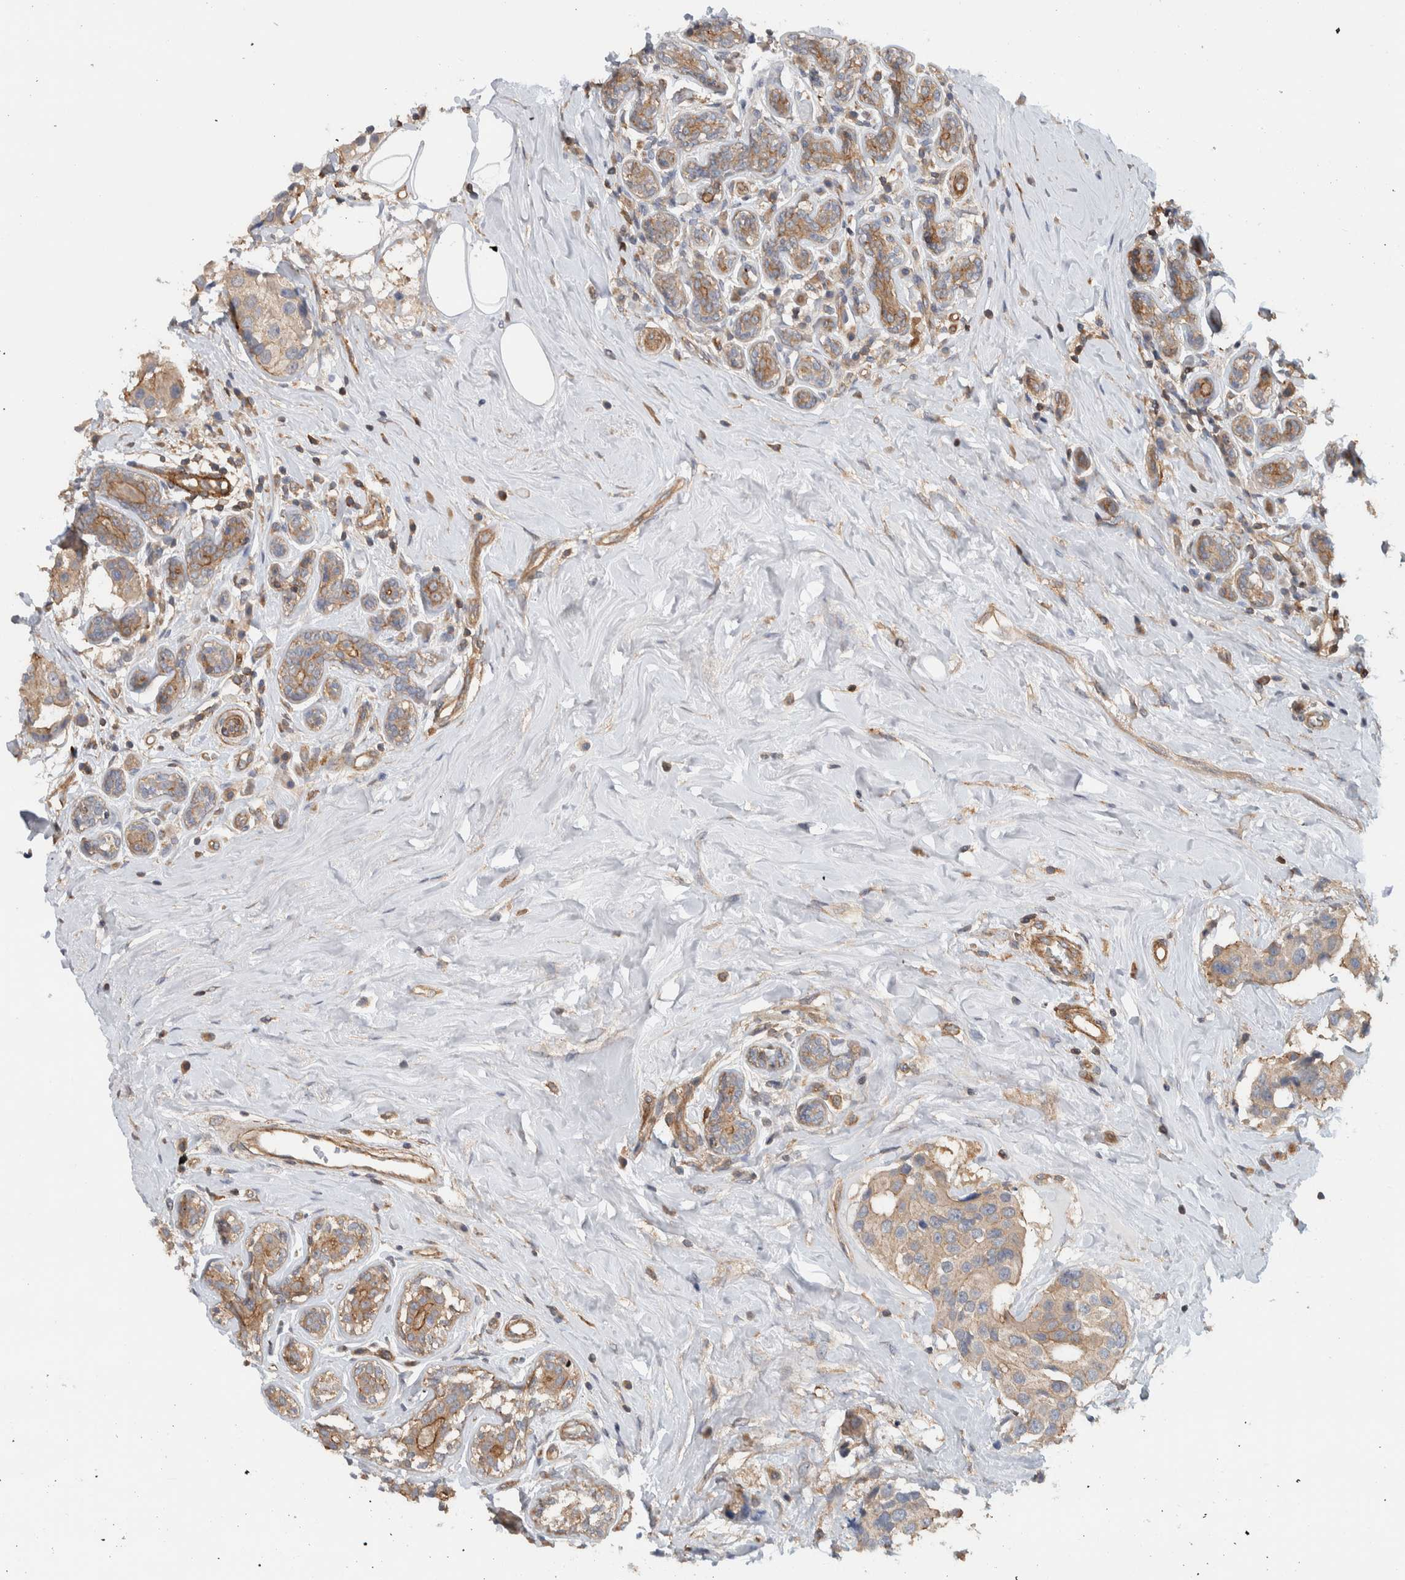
{"staining": {"intensity": "weak", "quantity": ">75%", "location": "cytoplasmic/membranous"}, "tissue": "breast cancer", "cell_type": "Tumor cells", "image_type": "cancer", "snomed": [{"axis": "morphology", "description": "Normal tissue, NOS"}, {"axis": "morphology", "description": "Duct carcinoma"}, {"axis": "topography", "description": "Breast"}], "caption": "There is low levels of weak cytoplasmic/membranous positivity in tumor cells of breast cancer (infiltrating ductal carcinoma), as demonstrated by immunohistochemical staining (brown color).", "gene": "MPRIP", "patient": {"sex": "female", "age": 39}}